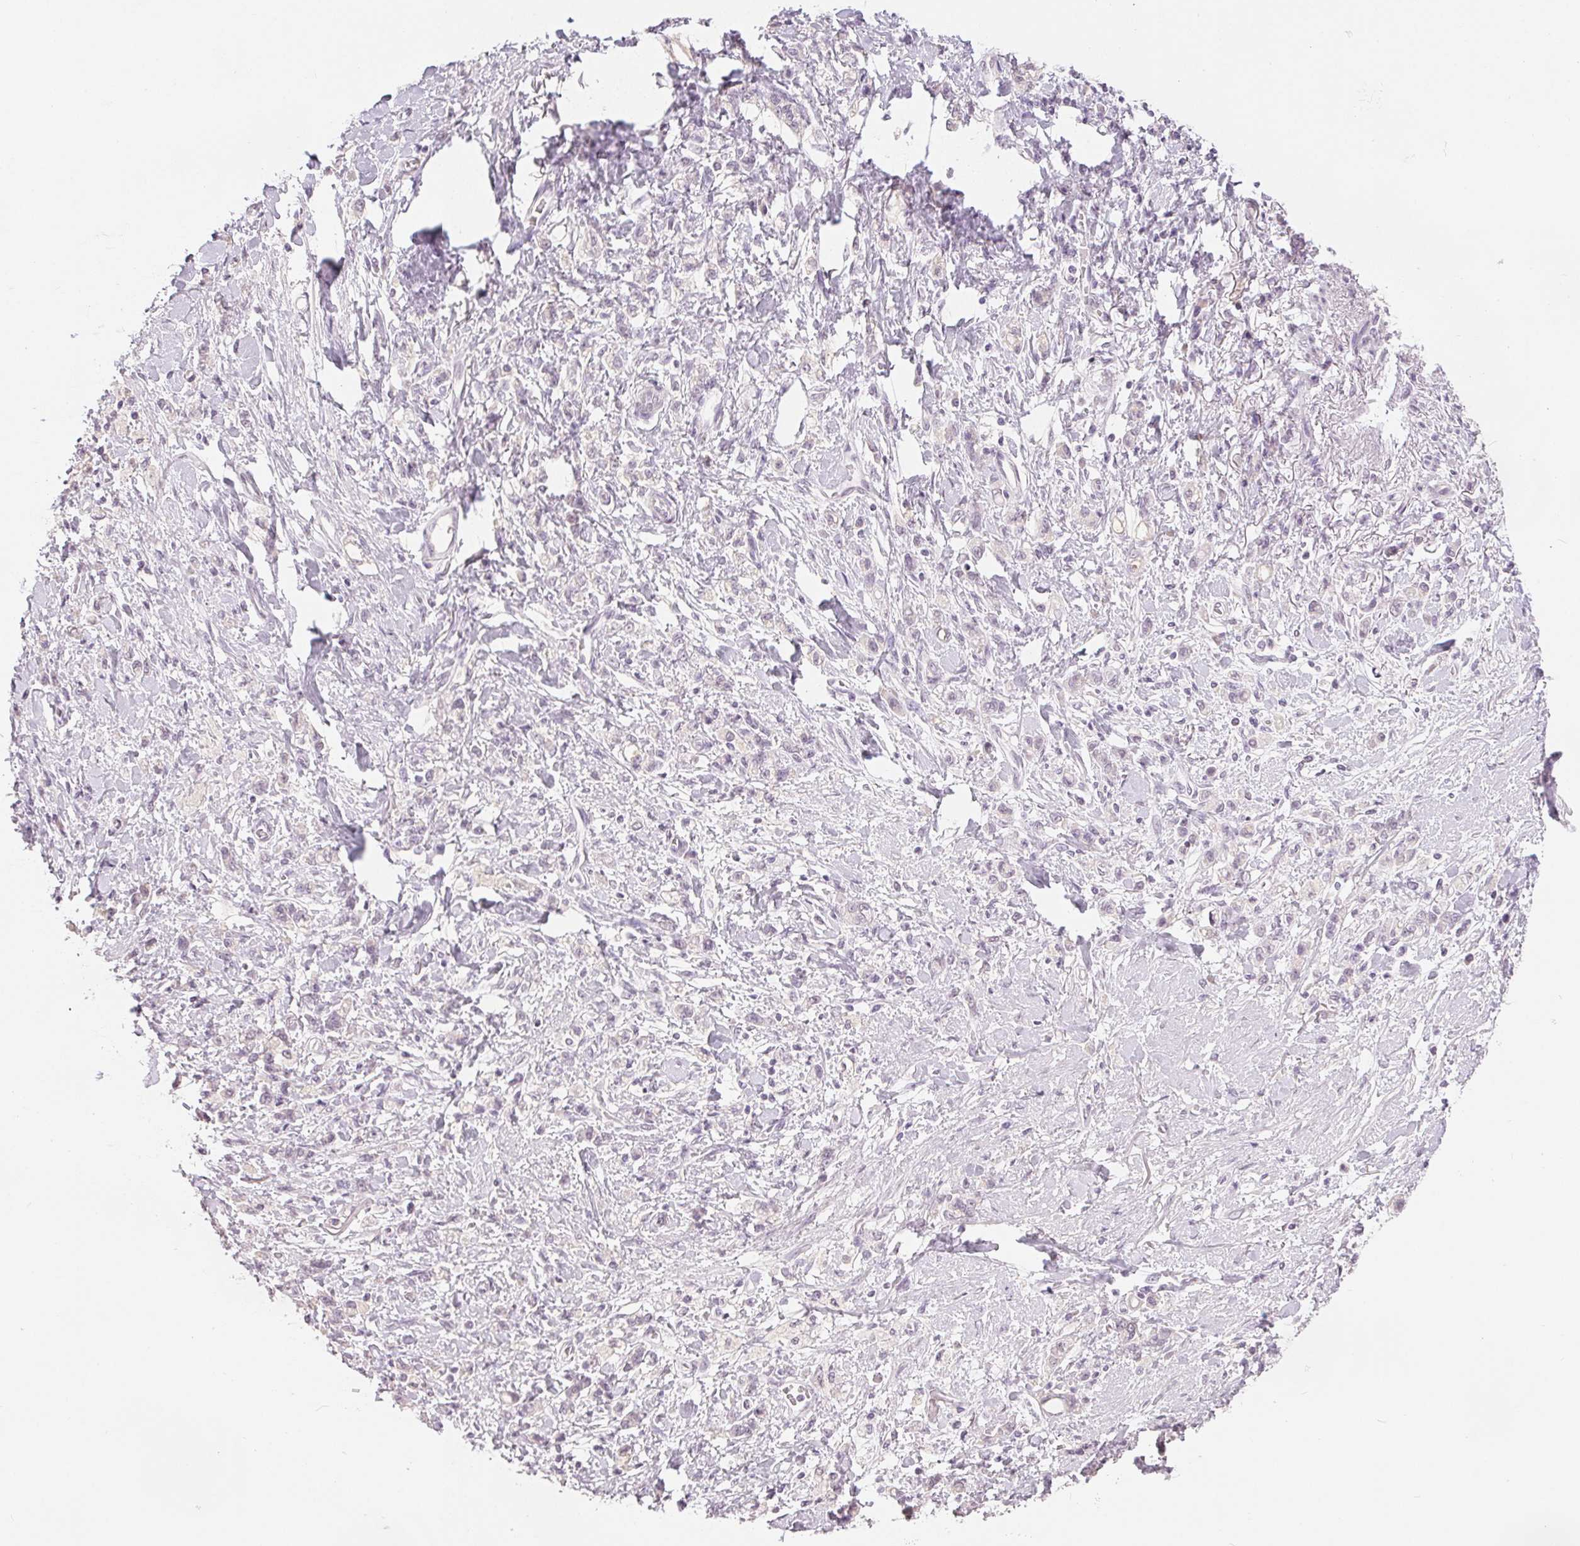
{"staining": {"intensity": "negative", "quantity": "none", "location": "none"}, "tissue": "stomach cancer", "cell_type": "Tumor cells", "image_type": "cancer", "snomed": [{"axis": "morphology", "description": "Adenocarcinoma, NOS"}, {"axis": "topography", "description": "Stomach"}], "caption": "Immunohistochemistry (IHC) of human adenocarcinoma (stomach) displays no staining in tumor cells.", "gene": "SLC27A5", "patient": {"sex": "male", "age": 77}}